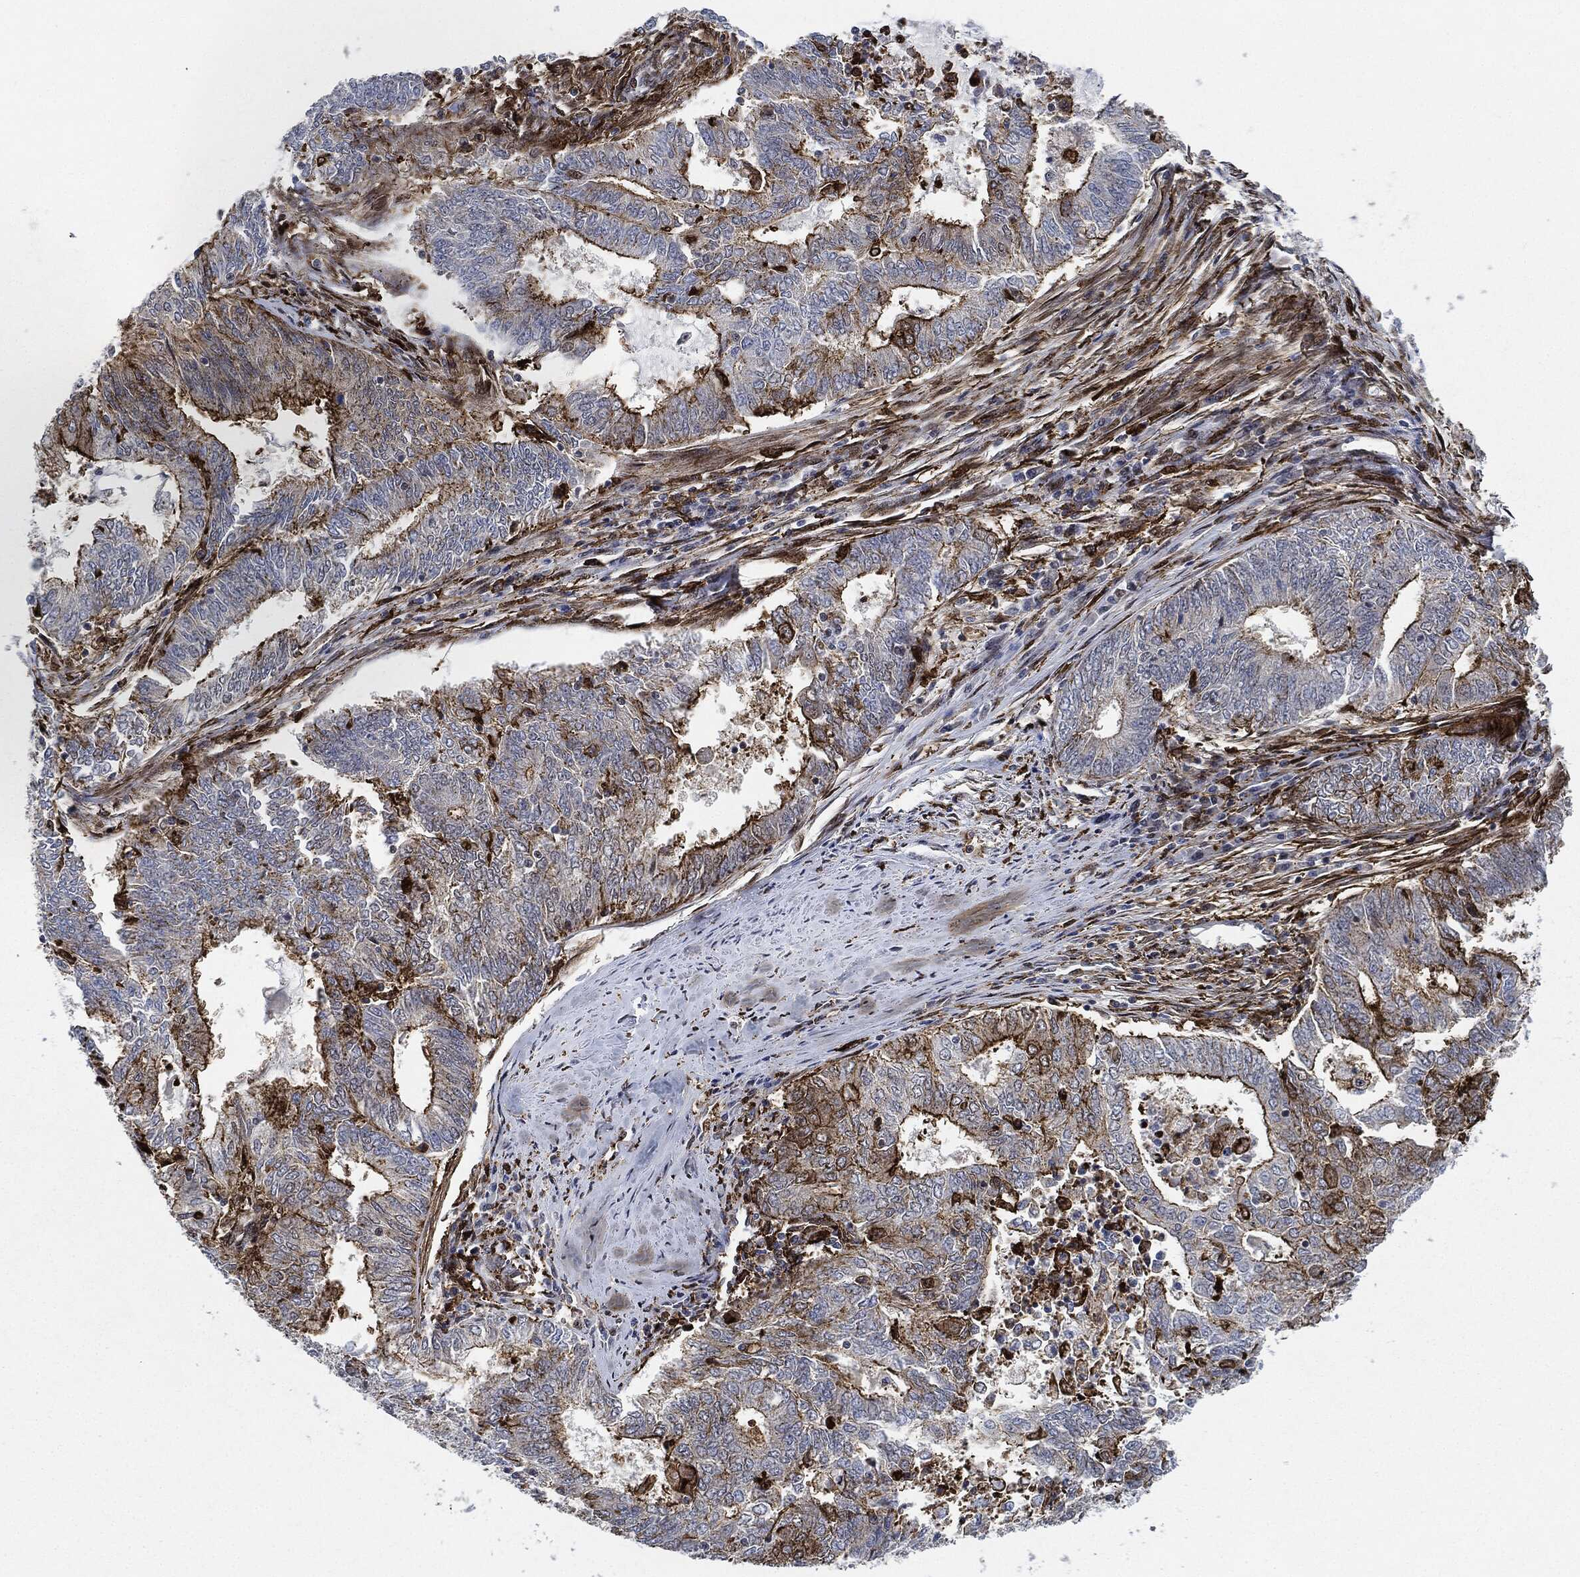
{"staining": {"intensity": "strong", "quantity": "<25%", "location": "cytoplasmic/membranous"}, "tissue": "endometrial cancer", "cell_type": "Tumor cells", "image_type": "cancer", "snomed": [{"axis": "morphology", "description": "Adenocarcinoma, NOS"}, {"axis": "topography", "description": "Endometrium"}], "caption": "Immunohistochemistry (DAB (3,3'-diaminobenzidine)) staining of human endometrial cancer displays strong cytoplasmic/membranous protein staining in approximately <25% of tumor cells. (brown staining indicates protein expression, while blue staining denotes nuclei).", "gene": "NANOS3", "patient": {"sex": "female", "age": 62}}